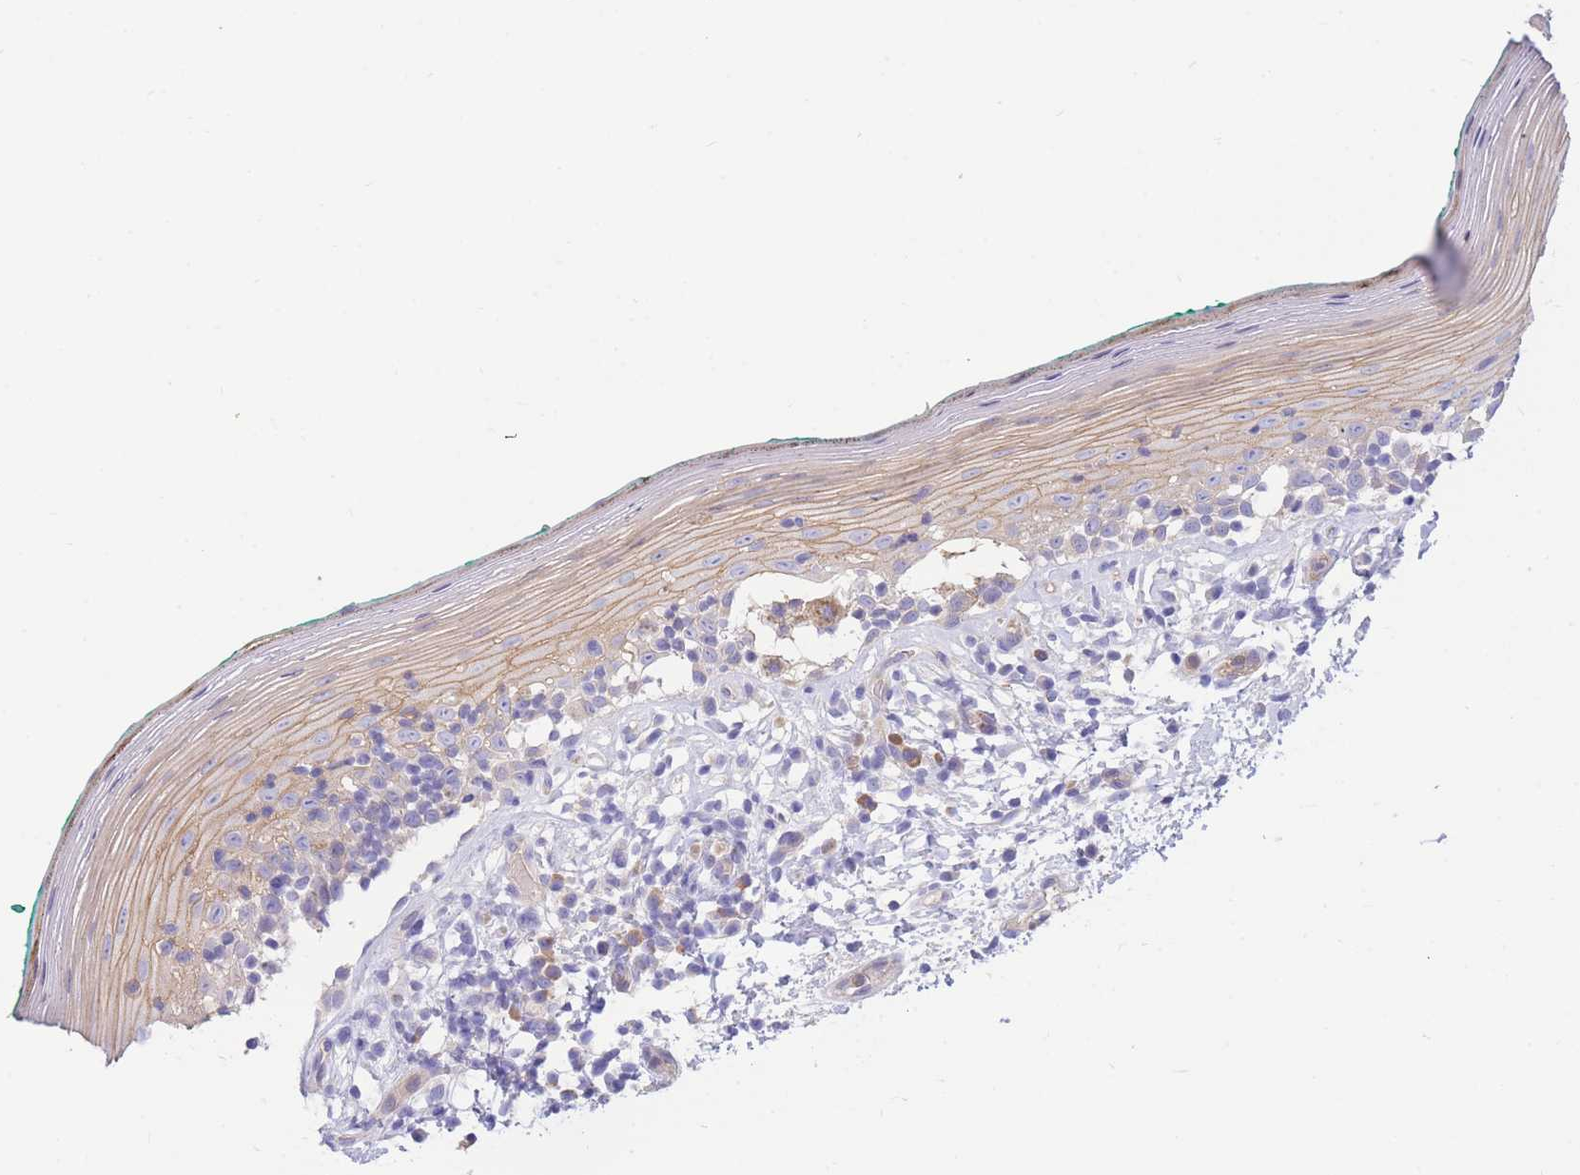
{"staining": {"intensity": "moderate", "quantity": "<25%", "location": "cytoplasmic/membranous"}, "tissue": "oral mucosa", "cell_type": "Squamous epithelial cells", "image_type": "normal", "snomed": [{"axis": "morphology", "description": "Normal tissue, NOS"}, {"axis": "topography", "description": "Oral tissue"}], "caption": "A high-resolution histopathology image shows immunohistochemistry staining of unremarkable oral mucosa, which exhibits moderate cytoplasmic/membranous expression in about <25% of squamous epithelial cells.", "gene": "SULT1A1", "patient": {"sex": "female", "age": 83}}